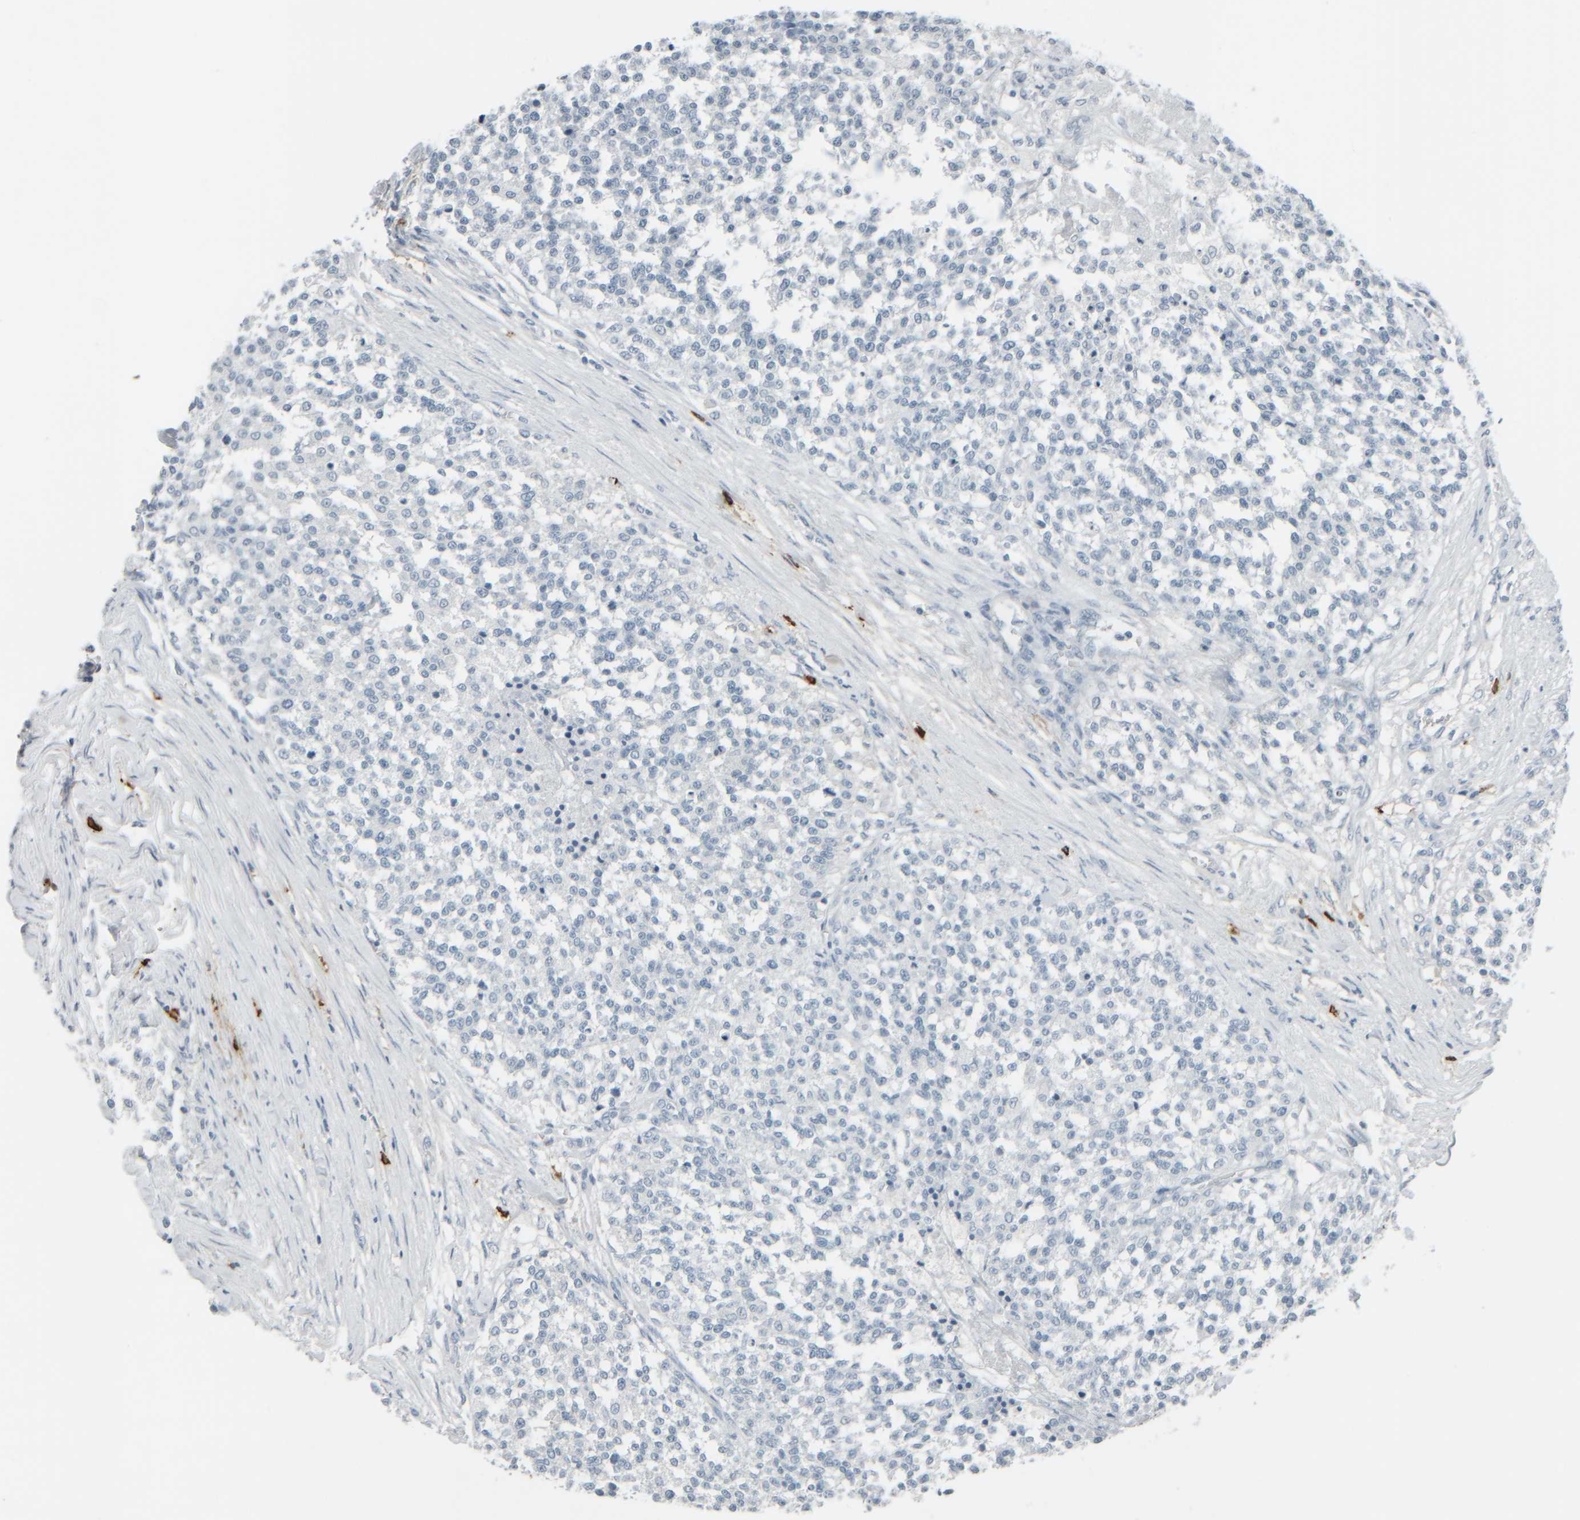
{"staining": {"intensity": "negative", "quantity": "none", "location": "none"}, "tissue": "testis cancer", "cell_type": "Tumor cells", "image_type": "cancer", "snomed": [{"axis": "morphology", "description": "Seminoma, NOS"}, {"axis": "topography", "description": "Testis"}], "caption": "Histopathology image shows no protein expression in tumor cells of seminoma (testis) tissue.", "gene": "TPSAB1", "patient": {"sex": "male", "age": 59}}